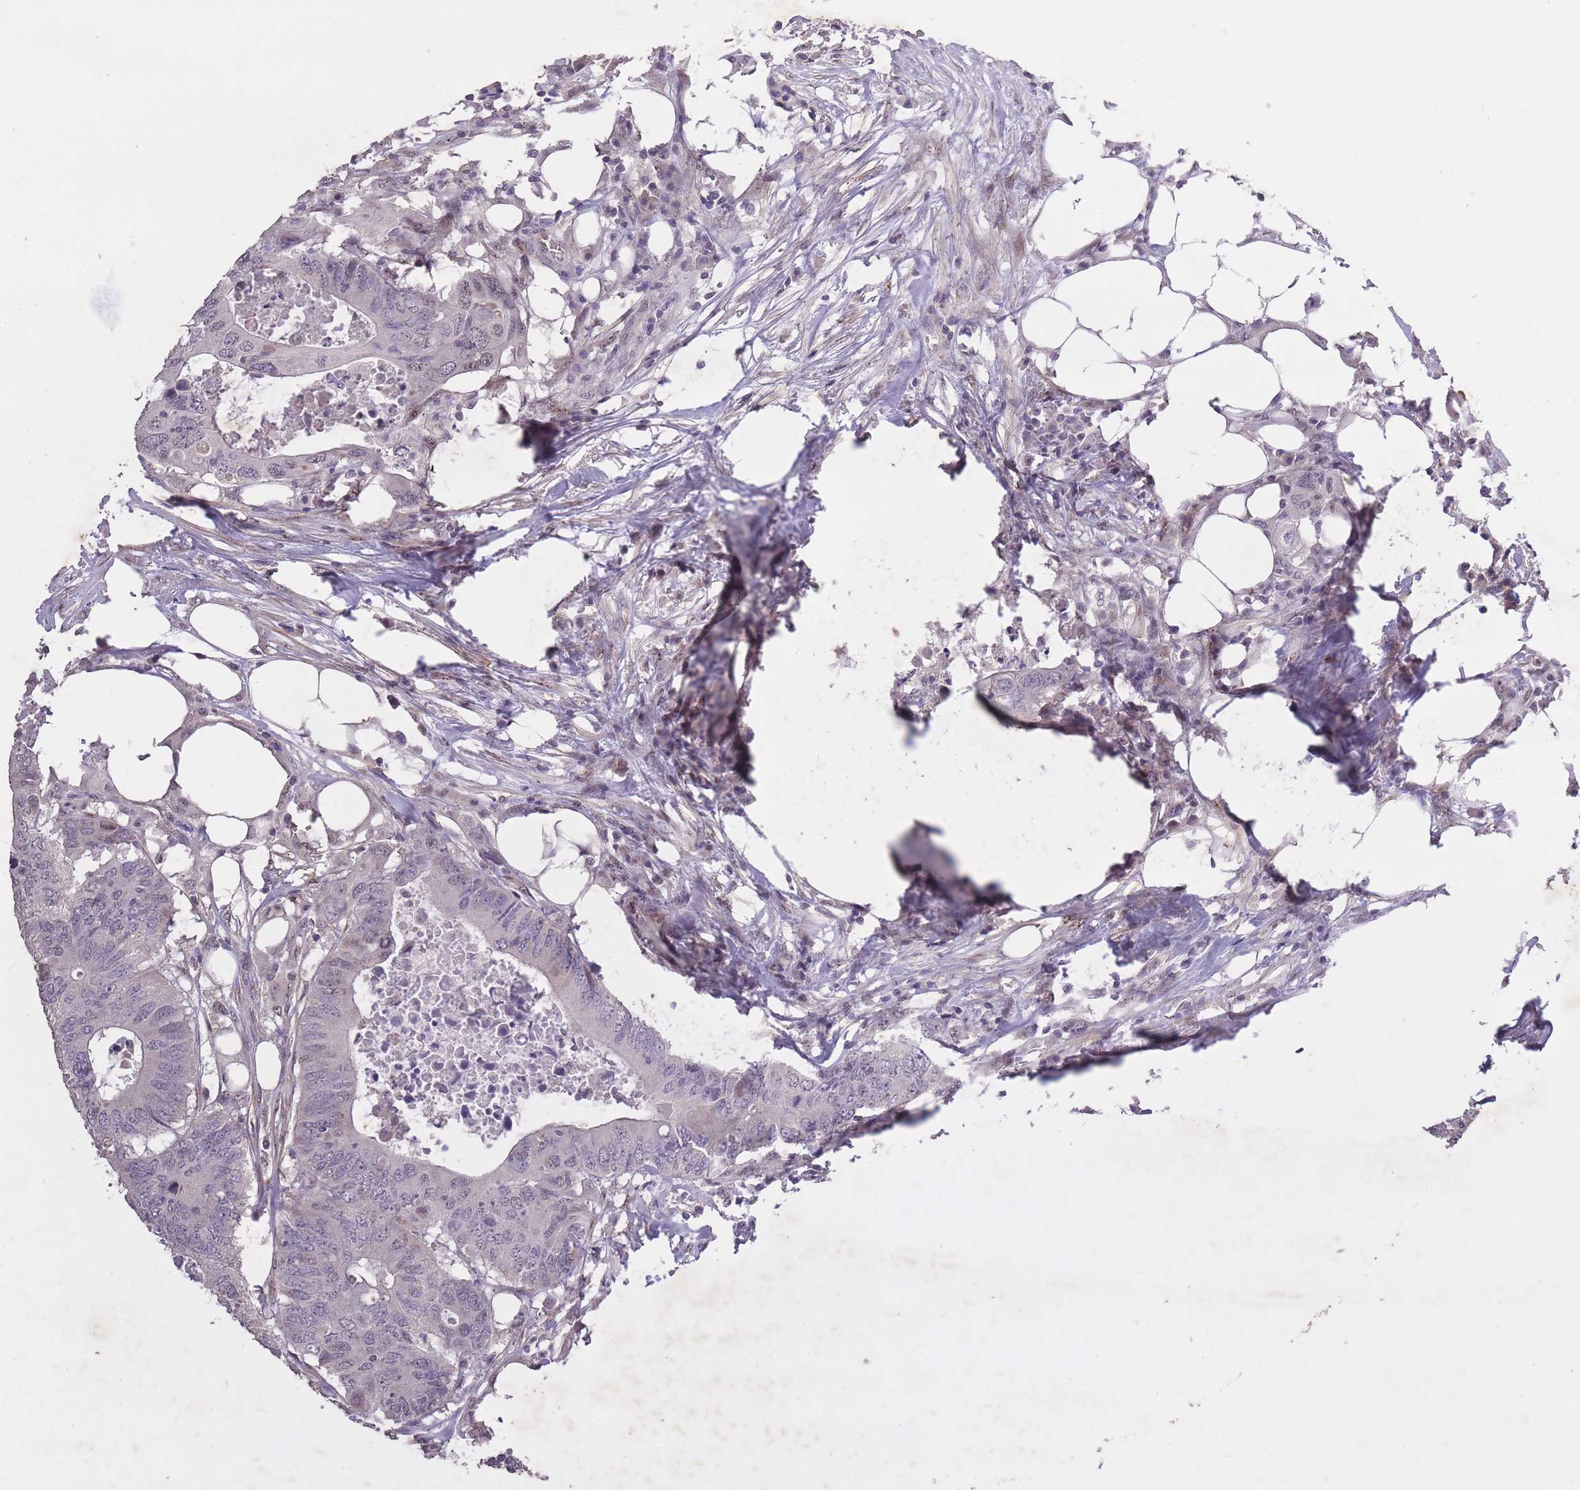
{"staining": {"intensity": "negative", "quantity": "none", "location": "none"}, "tissue": "colorectal cancer", "cell_type": "Tumor cells", "image_type": "cancer", "snomed": [{"axis": "morphology", "description": "Adenocarcinoma, NOS"}, {"axis": "topography", "description": "Colon"}], "caption": "DAB (3,3'-diaminobenzidine) immunohistochemical staining of colorectal cancer (adenocarcinoma) displays no significant staining in tumor cells. (DAB (3,3'-diaminobenzidine) immunohistochemistry with hematoxylin counter stain).", "gene": "CBX6", "patient": {"sex": "male", "age": 71}}